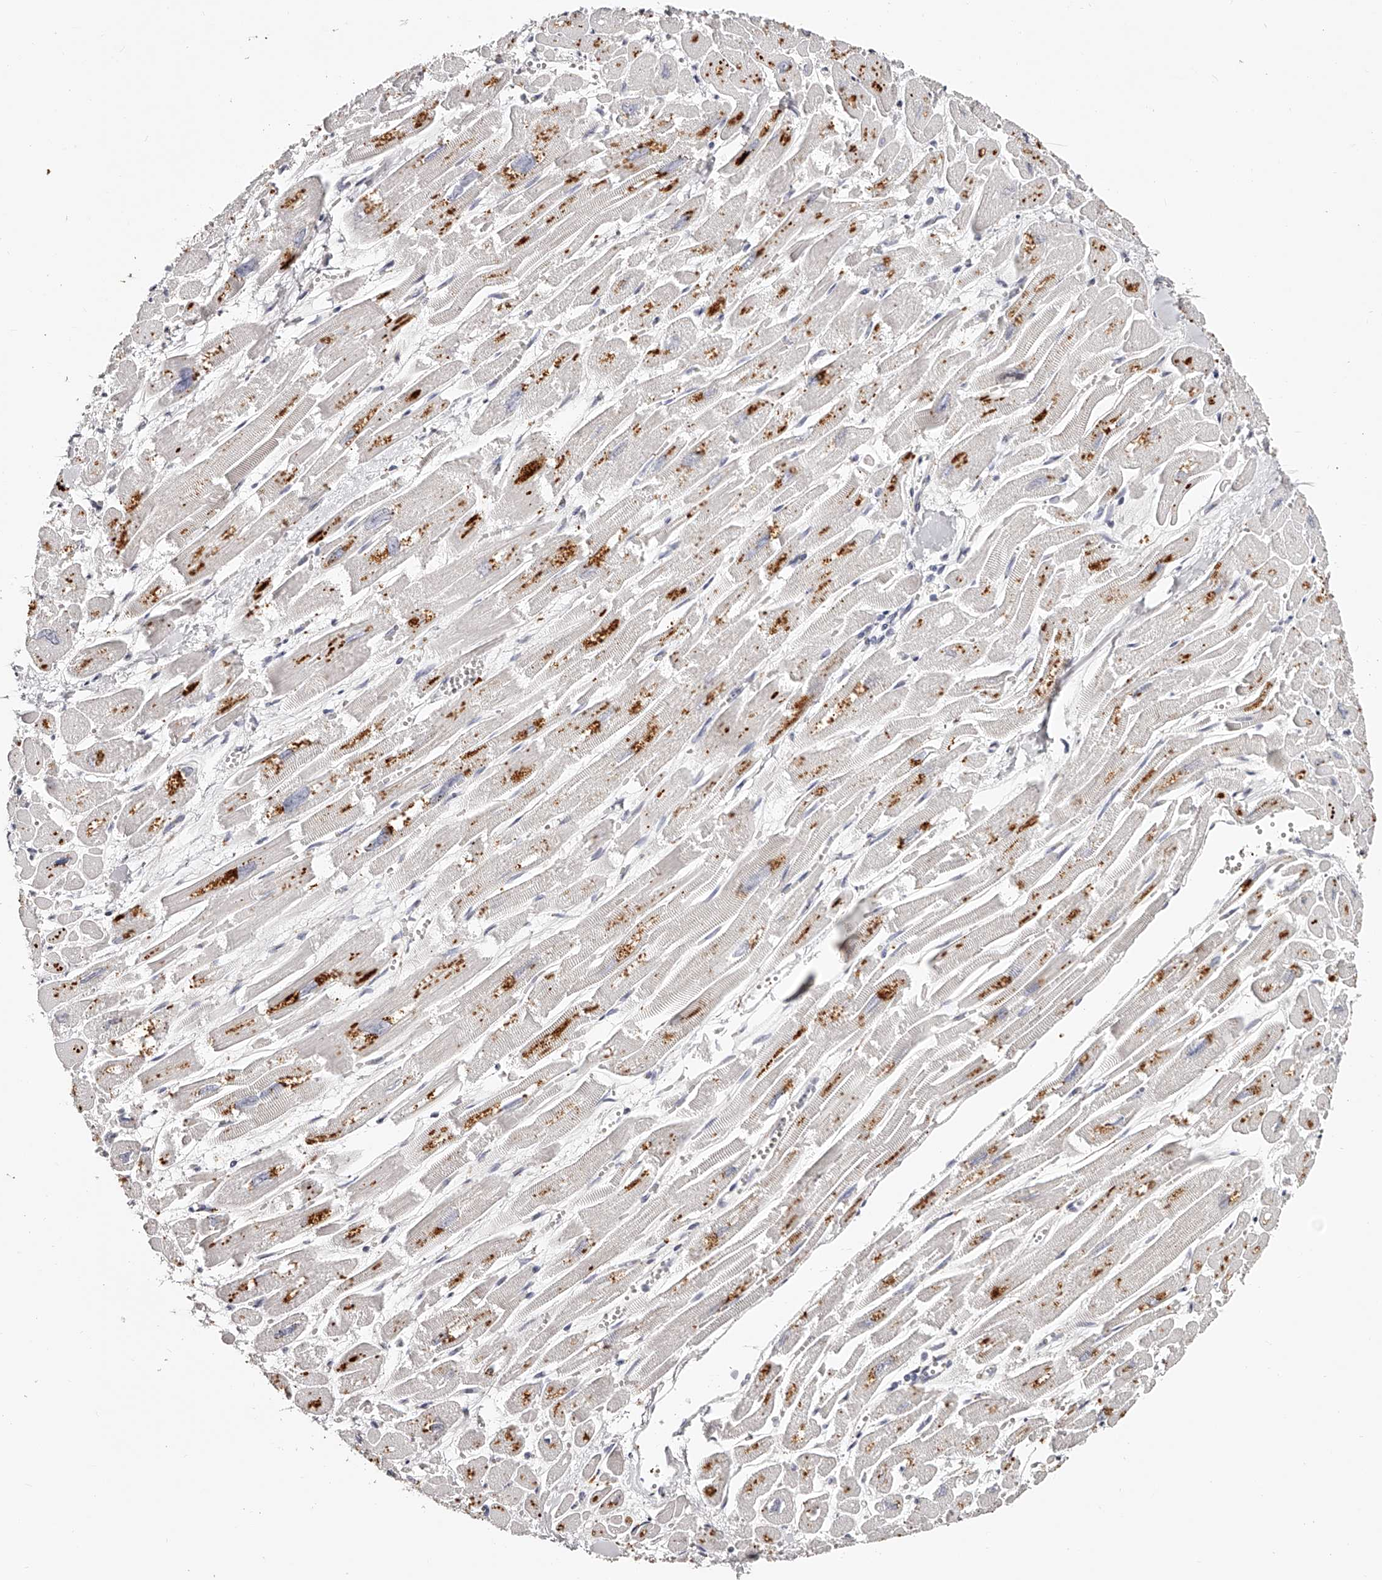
{"staining": {"intensity": "moderate", "quantity": "25%-75%", "location": "cytoplasmic/membranous"}, "tissue": "heart muscle", "cell_type": "Cardiomyocytes", "image_type": "normal", "snomed": [{"axis": "morphology", "description": "Normal tissue, NOS"}, {"axis": "topography", "description": "Heart"}], "caption": "An IHC micrograph of unremarkable tissue is shown. Protein staining in brown labels moderate cytoplasmic/membranous positivity in heart muscle within cardiomyocytes. The staining is performed using DAB (3,3'-diaminobenzidine) brown chromogen to label protein expression. The nuclei are counter-stained blue using hematoxylin.", "gene": "SLC35D3", "patient": {"sex": "male", "age": 54}}